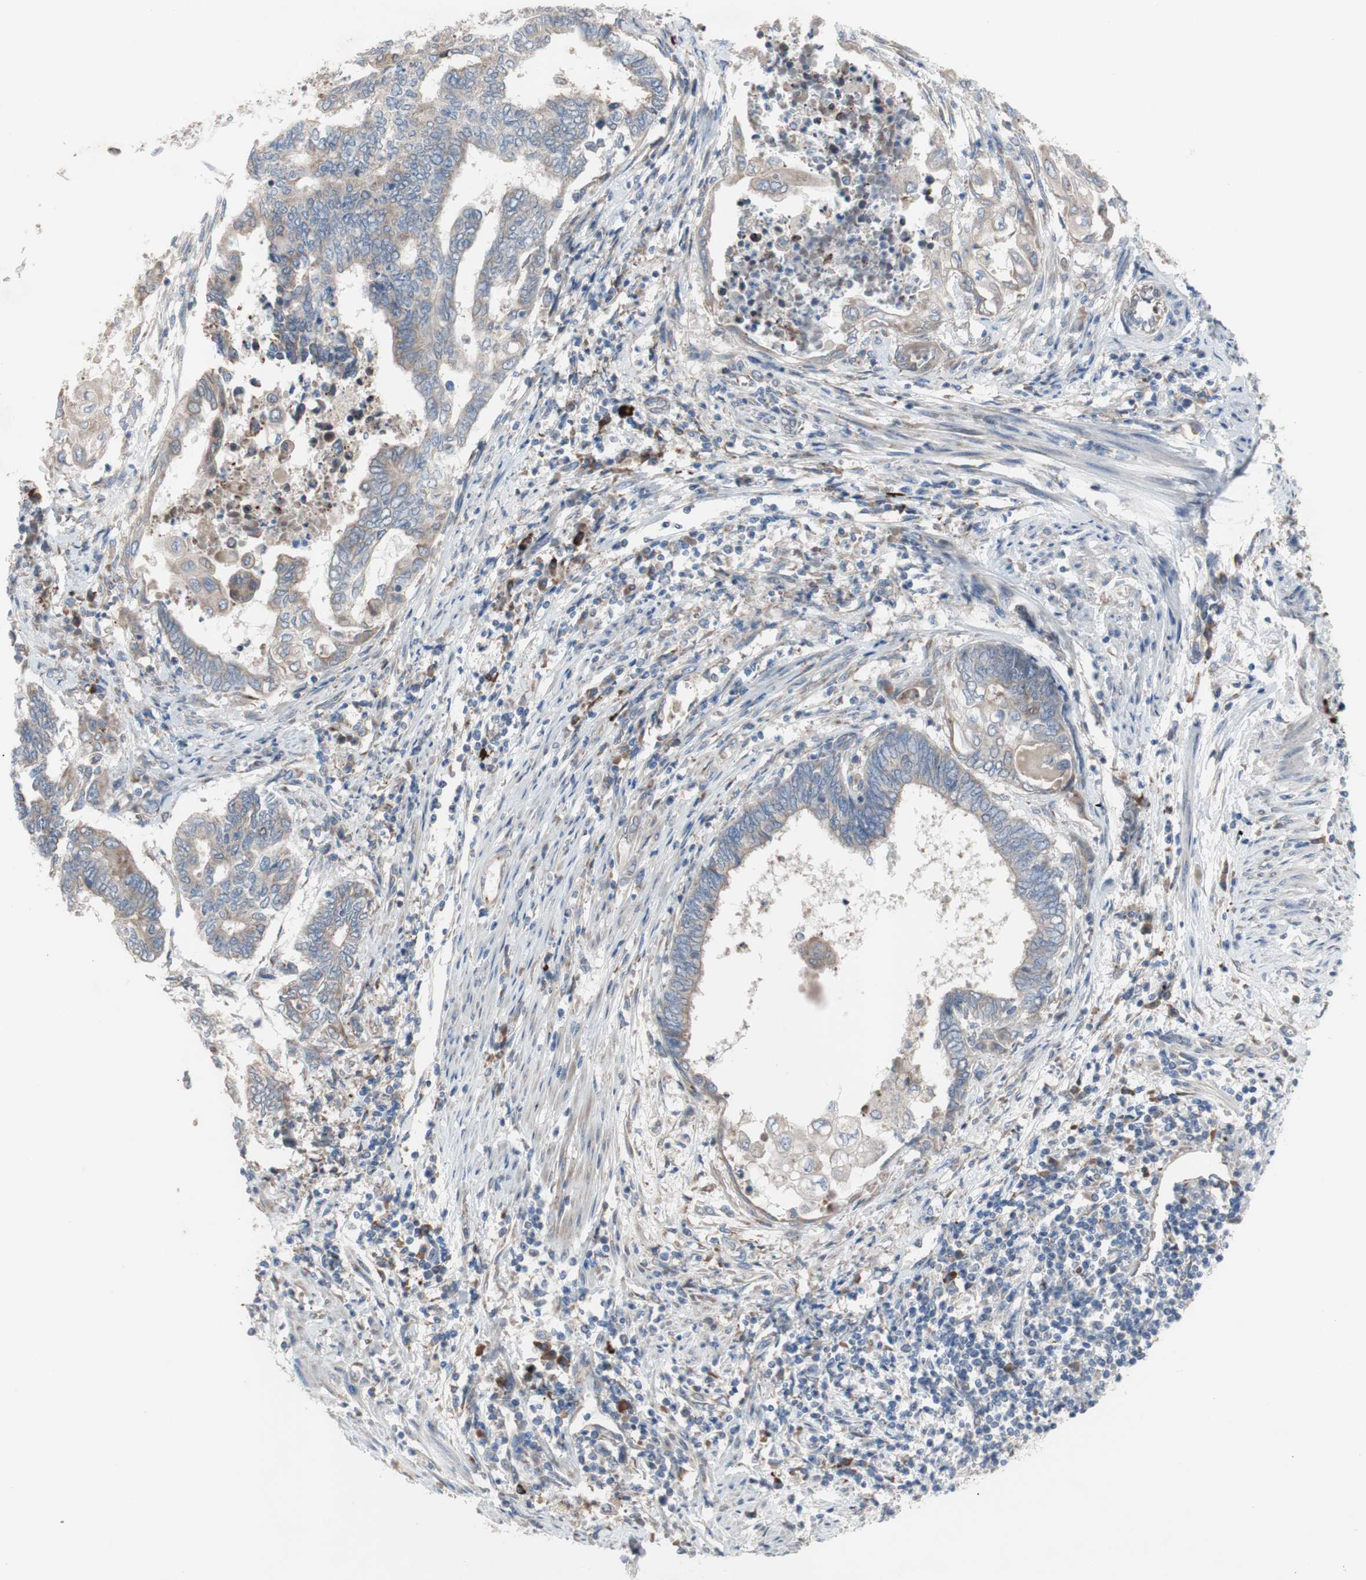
{"staining": {"intensity": "weak", "quantity": ">75%", "location": "cytoplasmic/membranous"}, "tissue": "endometrial cancer", "cell_type": "Tumor cells", "image_type": "cancer", "snomed": [{"axis": "morphology", "description": "Adenocarcinoma, NOS"}, {"axis": "topography", "description": "Uterus"}, {"axis": "topography", "description": "Endometrium"}], "caption": "This photomicrograph demonstrates IHC staining of human adenocarcinoma (endometrial), with low weak cytoplasmic/membranous staining in about >75% of tumor cells.", "gene": "TTC14", "patient": {"sex": "female", "age": 70}}